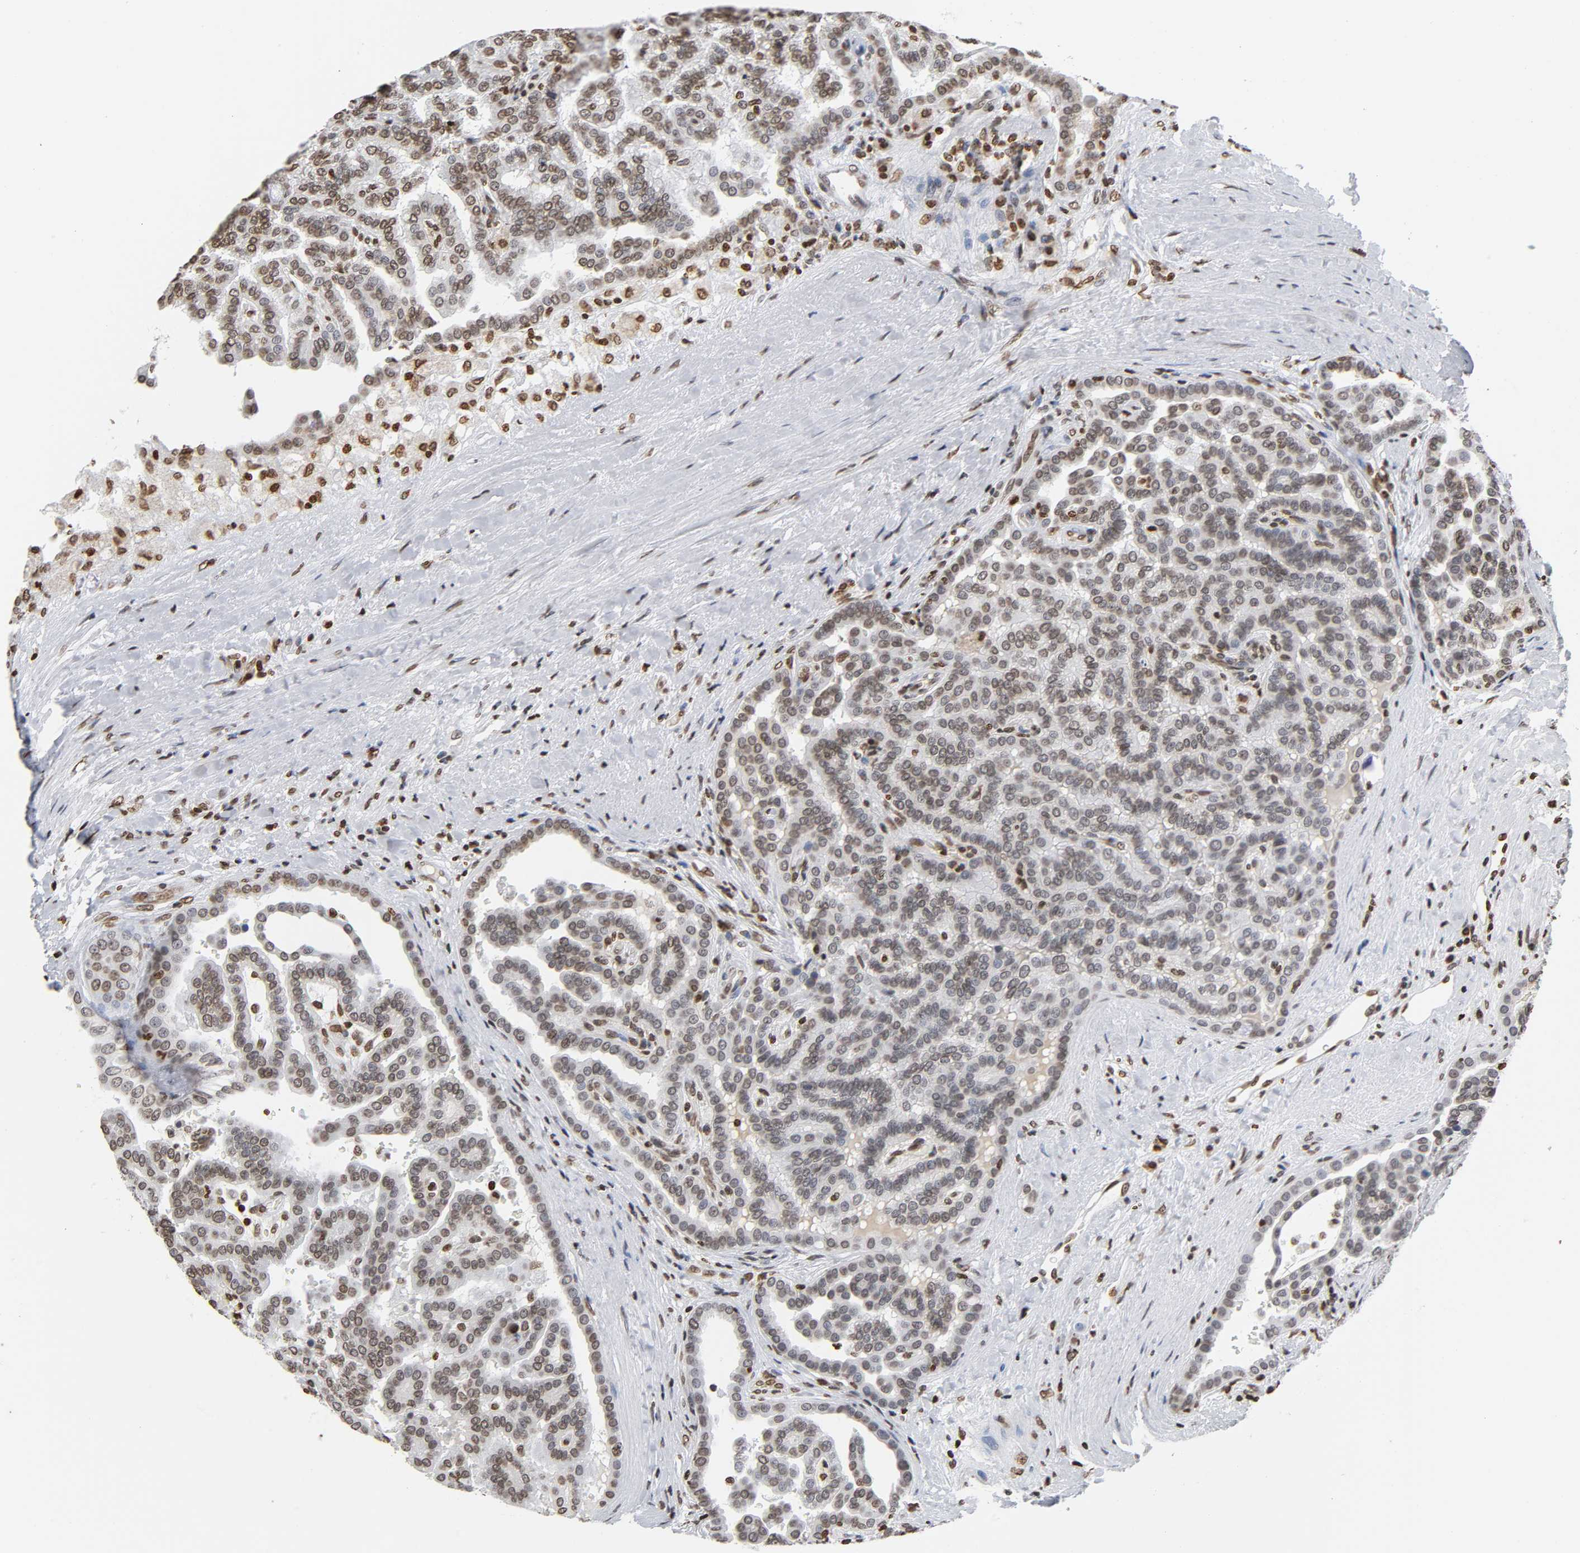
{"staining": {"intensity": "moderate", "quantity": ">75%", "location": "nuclear"}, "tissue": "renal cancer", "cell_type": "Tumor cells", "image_type": "cancer", "snomed": [{"axis": "morphology", "description": "Adenocarcinoma, NOS"}, {"axis": "topography", "description": "Kidney"}], "caption": "Protein expression analysis of renal adenocarcinoma shows moderate nuclear staining in about >75% of tumor cells. The staining was performed using DAB (3,3'-diaminobenzidine) to visualize the protein expression in brown, while the nuclei were stained in blue with hematoxylin (Magnification: 20x).", "gene": "HOXA6", "patient": {"sex": "male", "age": 61}}